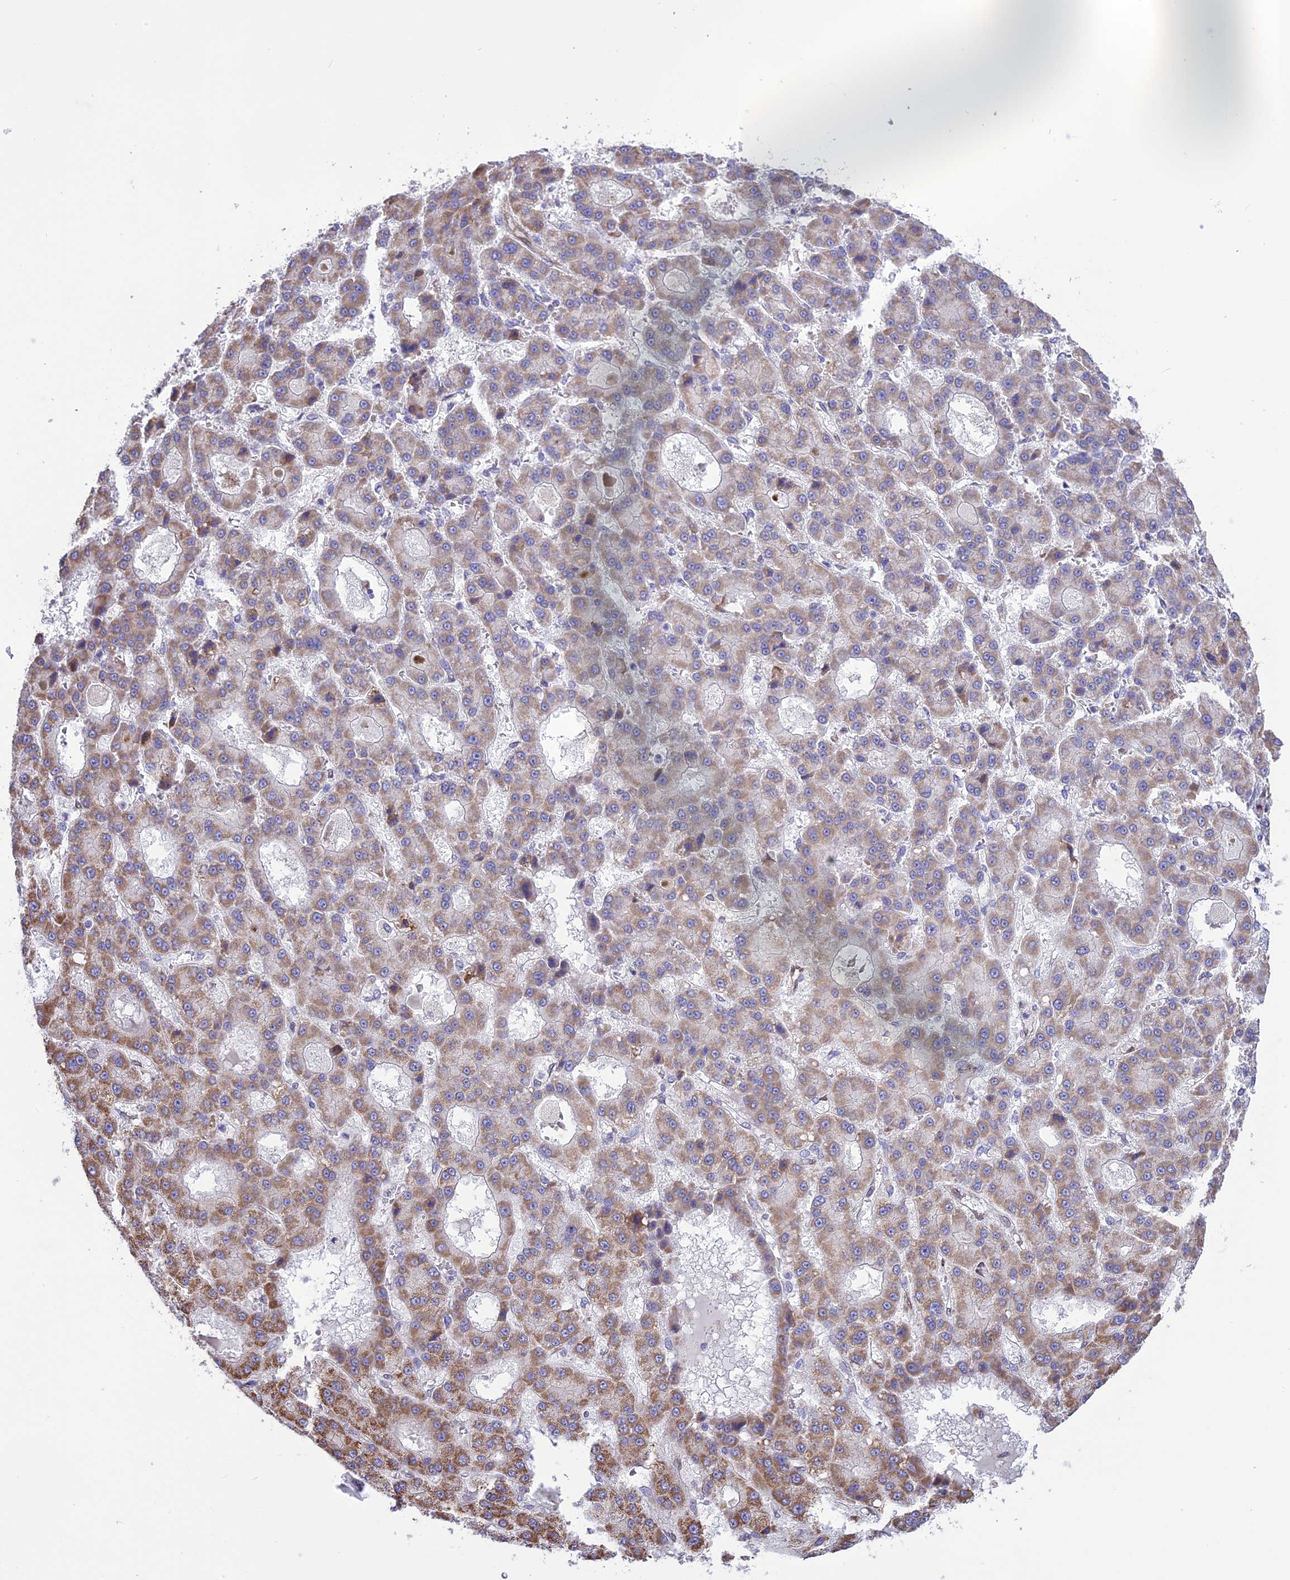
{"staining": {"intensity": "weak", "quantity": "25%-75%", "location": "cytoplasmic/membranous"}, "tissue": "liver cancer", "cell_type": "Tumor cells", "image_type": "cancer", "snomed": [{"axis": "morphology", "description": "Carcinoma, Hepatocellular, NOS"}, {"axis": "topography", "description": "Liver"}], "caption": "High-magnification brightfield microscopy of liver hepatocellular carcinoma stained with DAB (brown) and counterstained with hematoxylin (blue). tumor cells exhibit weak cytoplasmic/membranous staining is appreciated in about25%-75% of cells. (DAB IHC, brown staining for protein, blue staining for nuclei).", "gene": "DOC2B", "patient": {"sex": "male", "age": 70}}